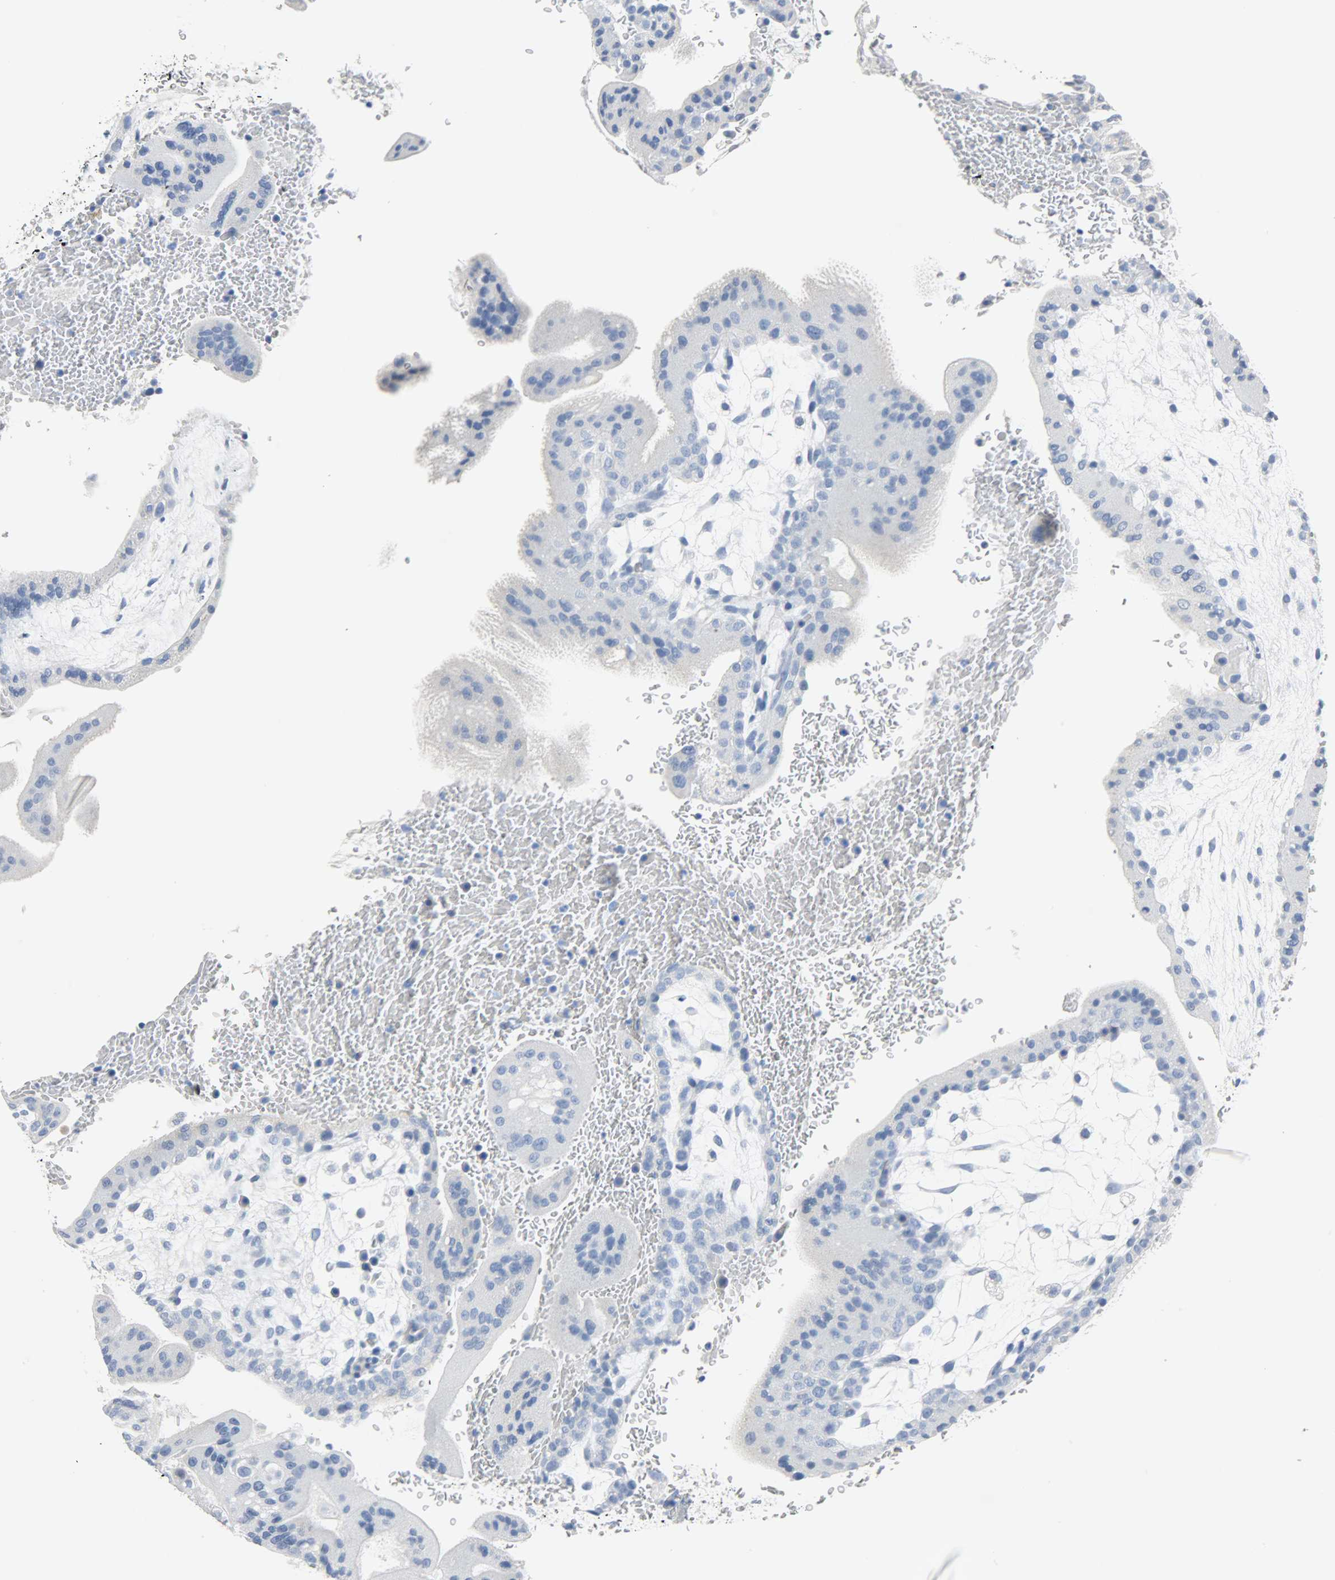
{"staining": {"intensity": "negative", "quantity": "none", "location": "none"}, "tissue": "placenta", "cell_type": "Decidual cells", "image_type": "normal", "snomed": [{"axis": "morphology", "description": "Normal tissue, NOS"}, {"axis": "topography", "description": "Placenta"}], "caption": "A histopathology image of placenta stained for a protein exhibits no brown staining in decidual cells.", "gene": "CA3", "patient": {"sex": "female", "age": 35}}